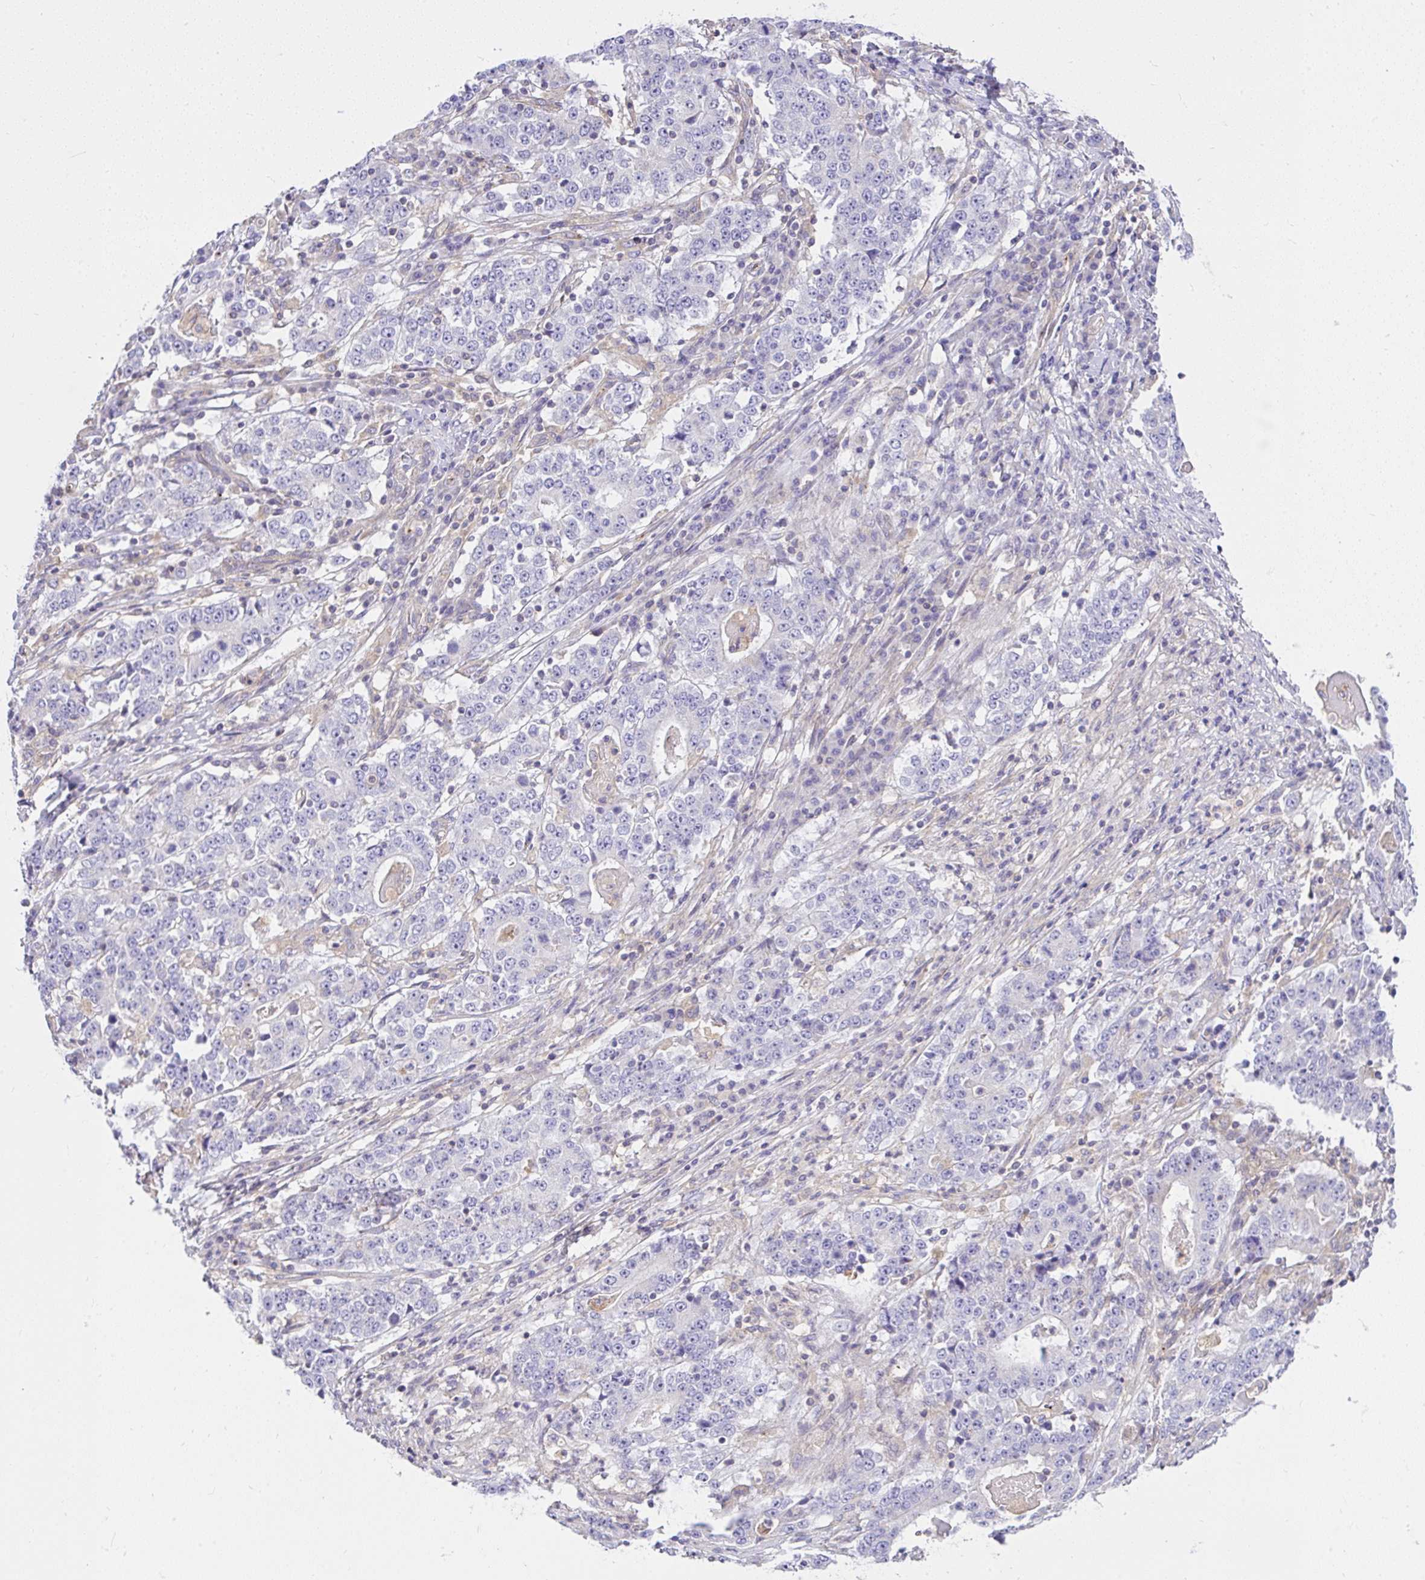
{"staining": {"intensity": "negative", "quantity": "none", "location": "none"}, "tissue": "stomach cancer", "cell_type": "Tumor cells", "image_type": "cancer", "snomed": [{"axis": "morphology", "description": "Adenocarcinoma, NOS"}, {"axis": "topography", "description": "Stomach"}], "caption": "Immunohistochemical staining of adenocarcinoma (stomach) shows no significant expression in tumor cells.", "gene": "CCDC142", "patient": {"sex": "male", "age": 59}}